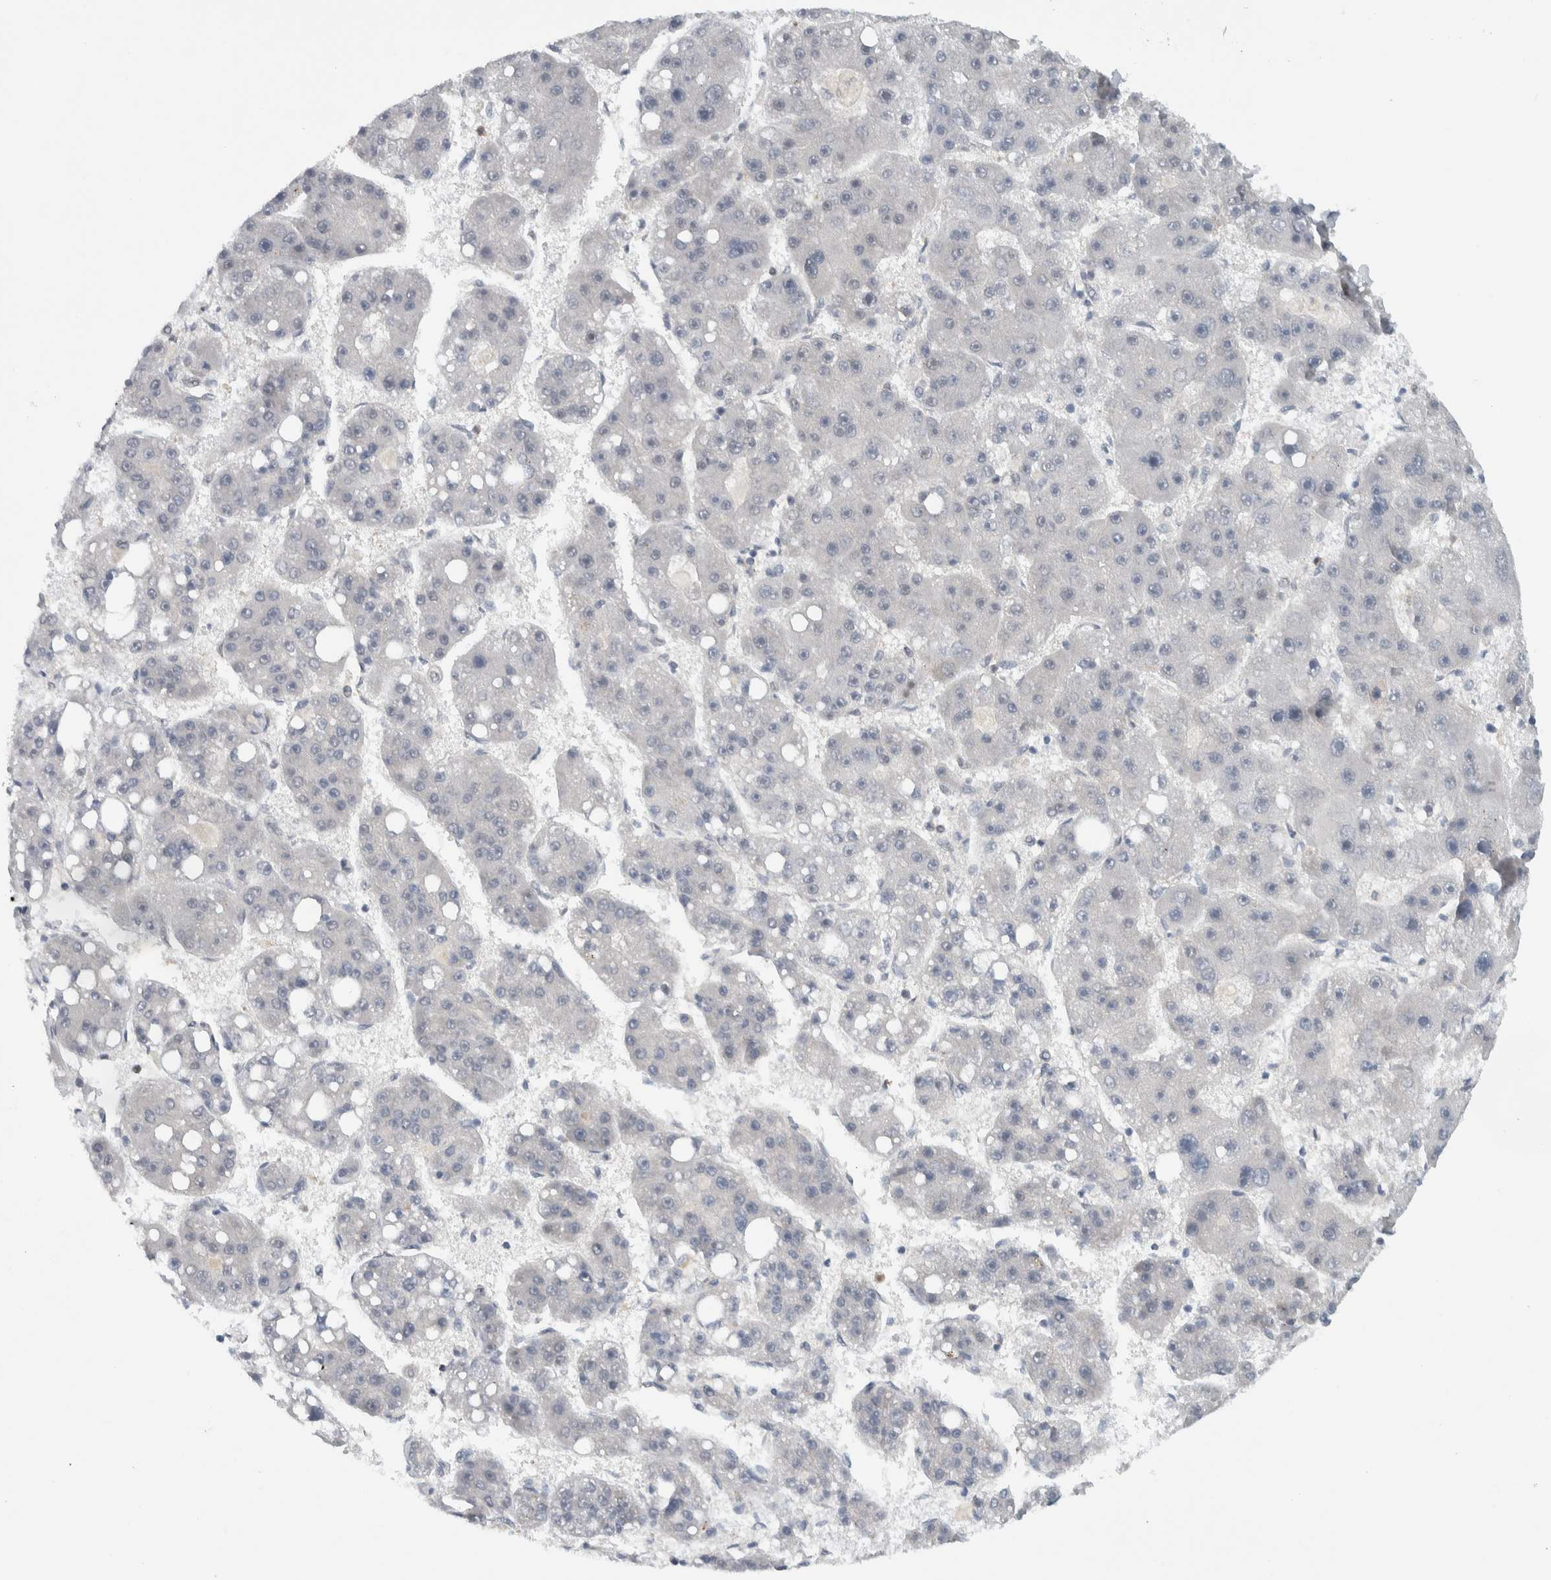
{"staining": {"intensity": "negative", "quantity": "none", "location": "none"}, "tissue": "liver cancer", "cell_type": "Tumor cells", "image_type": "cancer", "snomed": [{"axis": "morphology", "description": "Carcinoma, Hepatocellular, NOS"}, {"axis": "topography", "description": "Liver"}], "caption": "DAB immunohistochemical staining of human liver cancer reveals no significant positivity in tumor cells.", "gene": "CCDC43", "patient": {"sex": "female", "age": 61}}